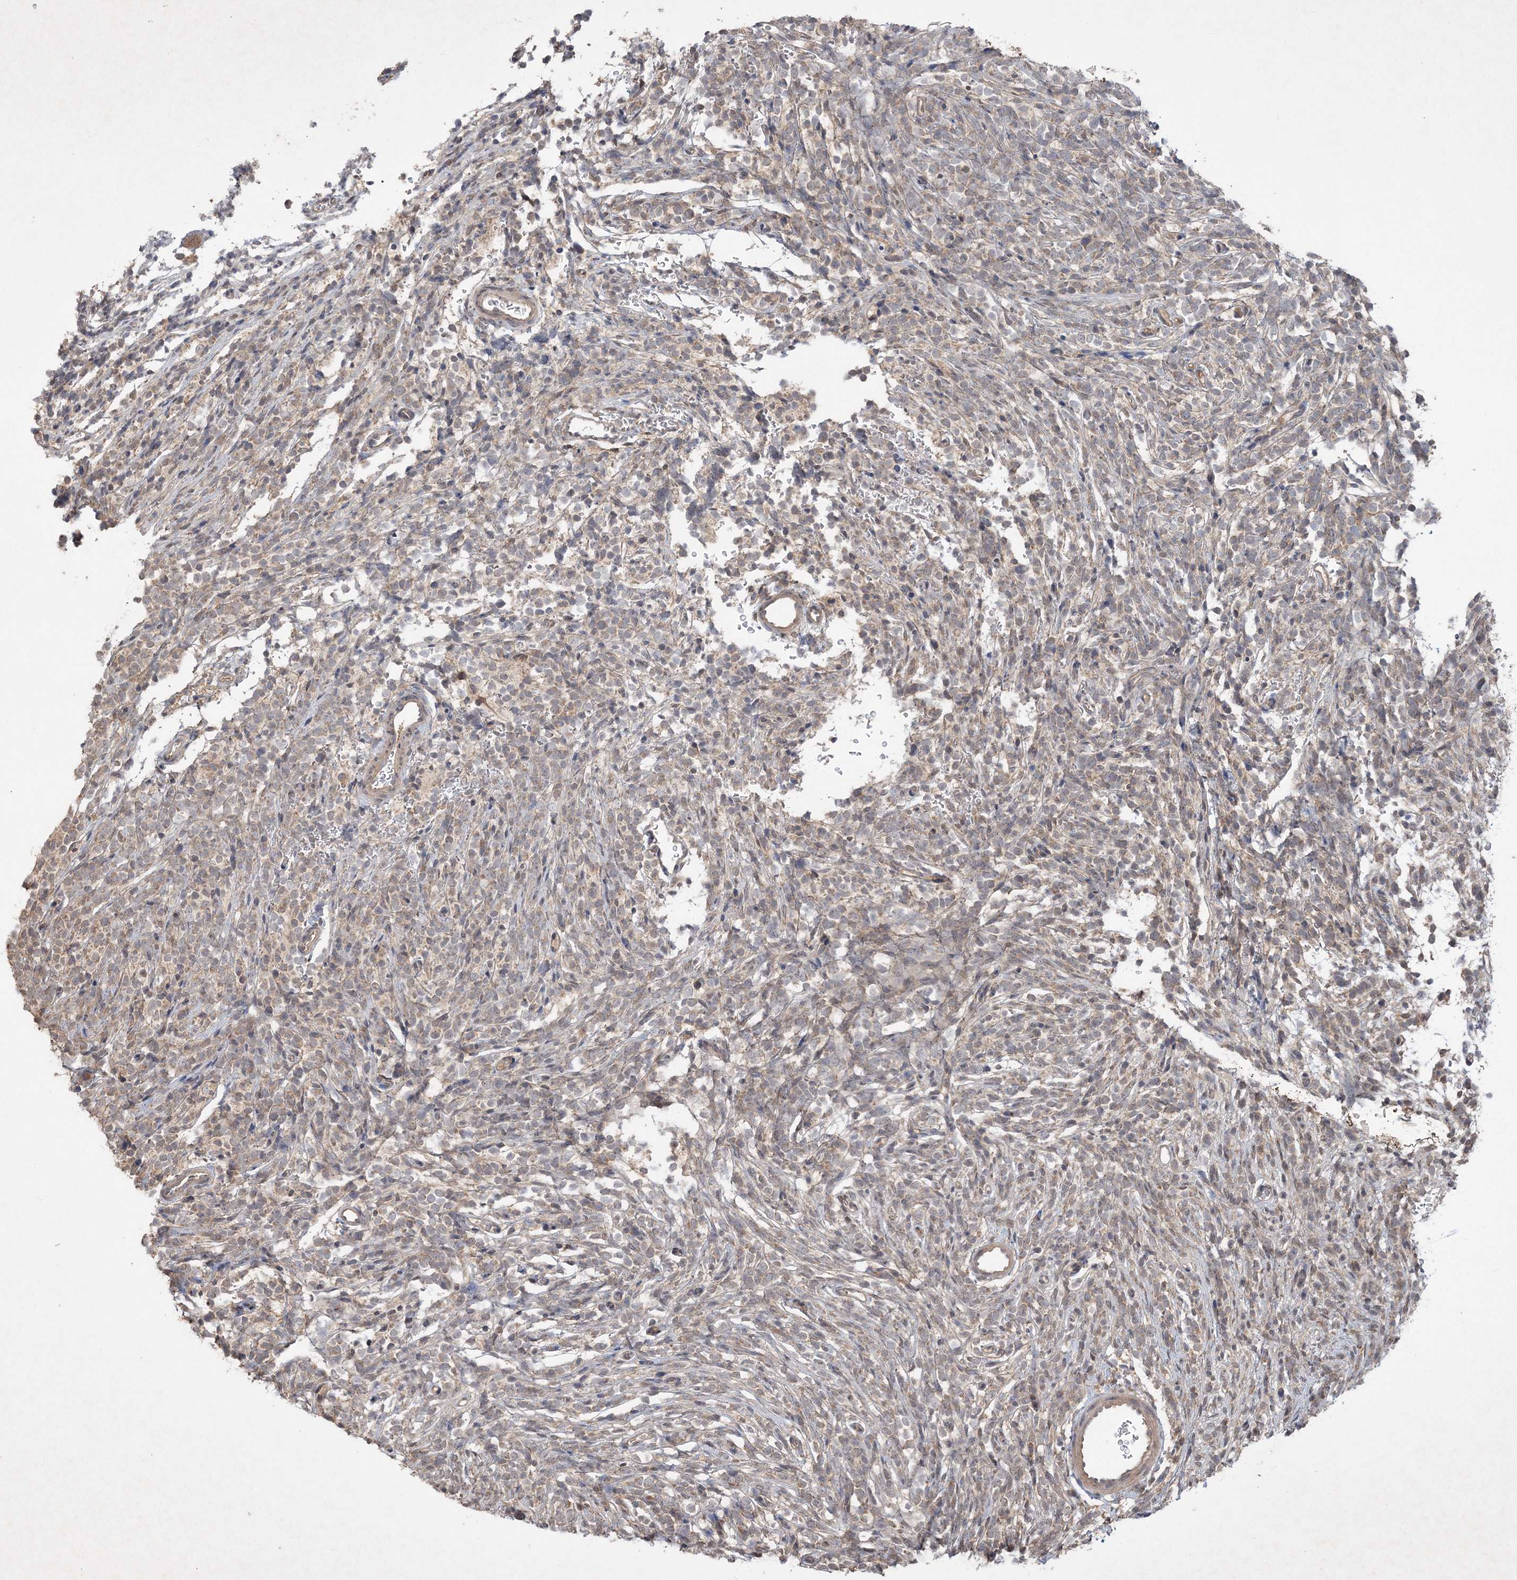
{"staining": {"intensity": "negative", "quantity": "none", "location": "none"}, "tissue": "glioma", "cell_type": "Tumor cells", "image_type": "cancer", "snomed": [{"axis": "morphology", "description": "Glioma, malignant, Low grade"}, {"axis": "topography", "description": "Brain"}], "caption": "This is an IHC histopathology image of human glioma. There is no staining in tumor cells.", "gene": "AKR7A2", "patient": {"sex": "female", "age": 1}}